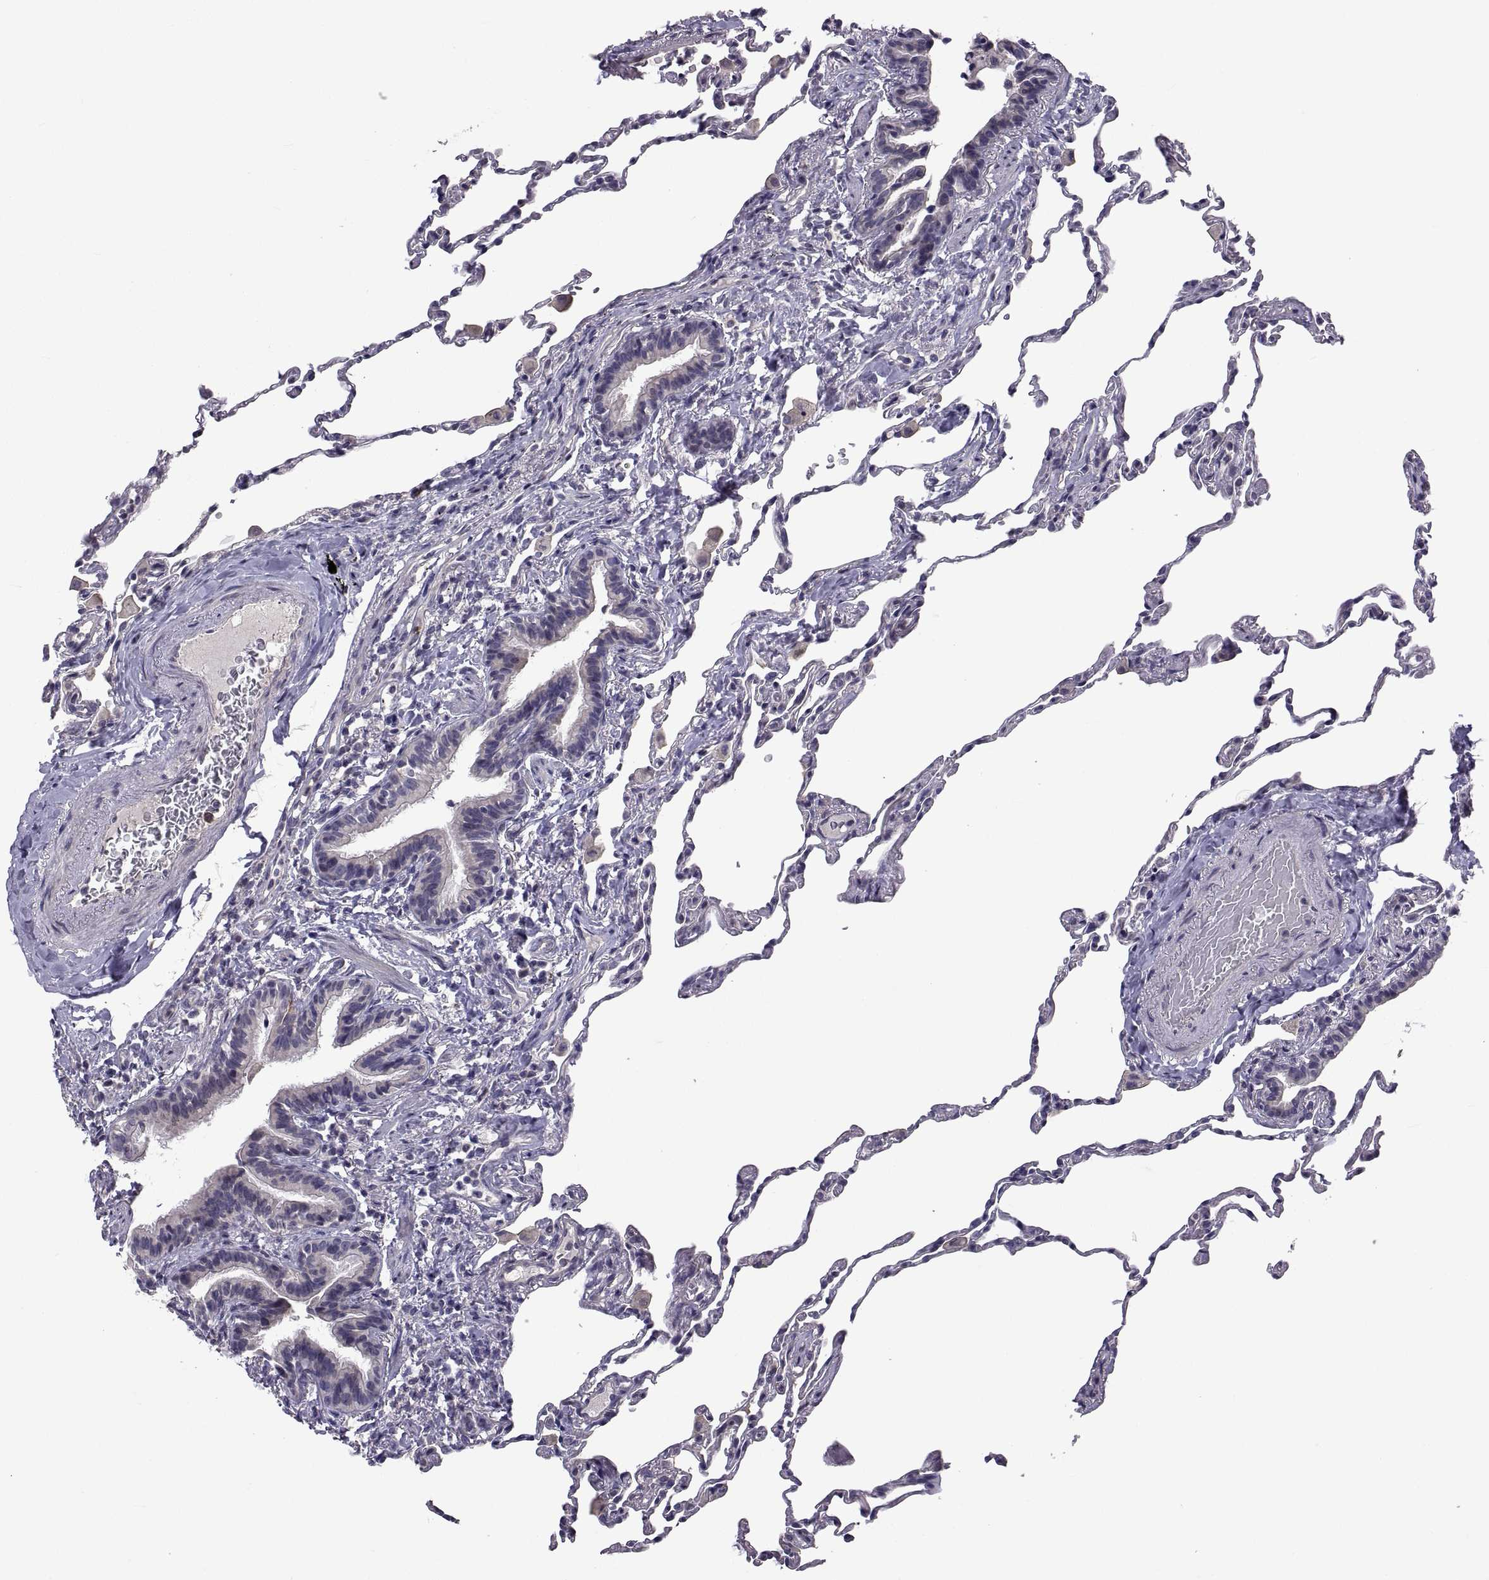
{"staining": {"intensity": "negative", "quantity": "none", "location": "none"}, "tissue": "lung", "cell_type": "Alveolar cells", "image_type": "normal", "snomed": [{"axis": "morphology", "description": "Normal tissue, NOS"}, {"axis": "topography", "description": "Lung"}], "caption": "Histopathology image shows no significant protein expression in alveolar cells of unremarkable lung. (DAB (3,3'-diaminobenzidine) immunohistochemistry with hematoxylin counter stain).", "gene": "NPTX2", "patient": {"sex": "female", "age": 57}}